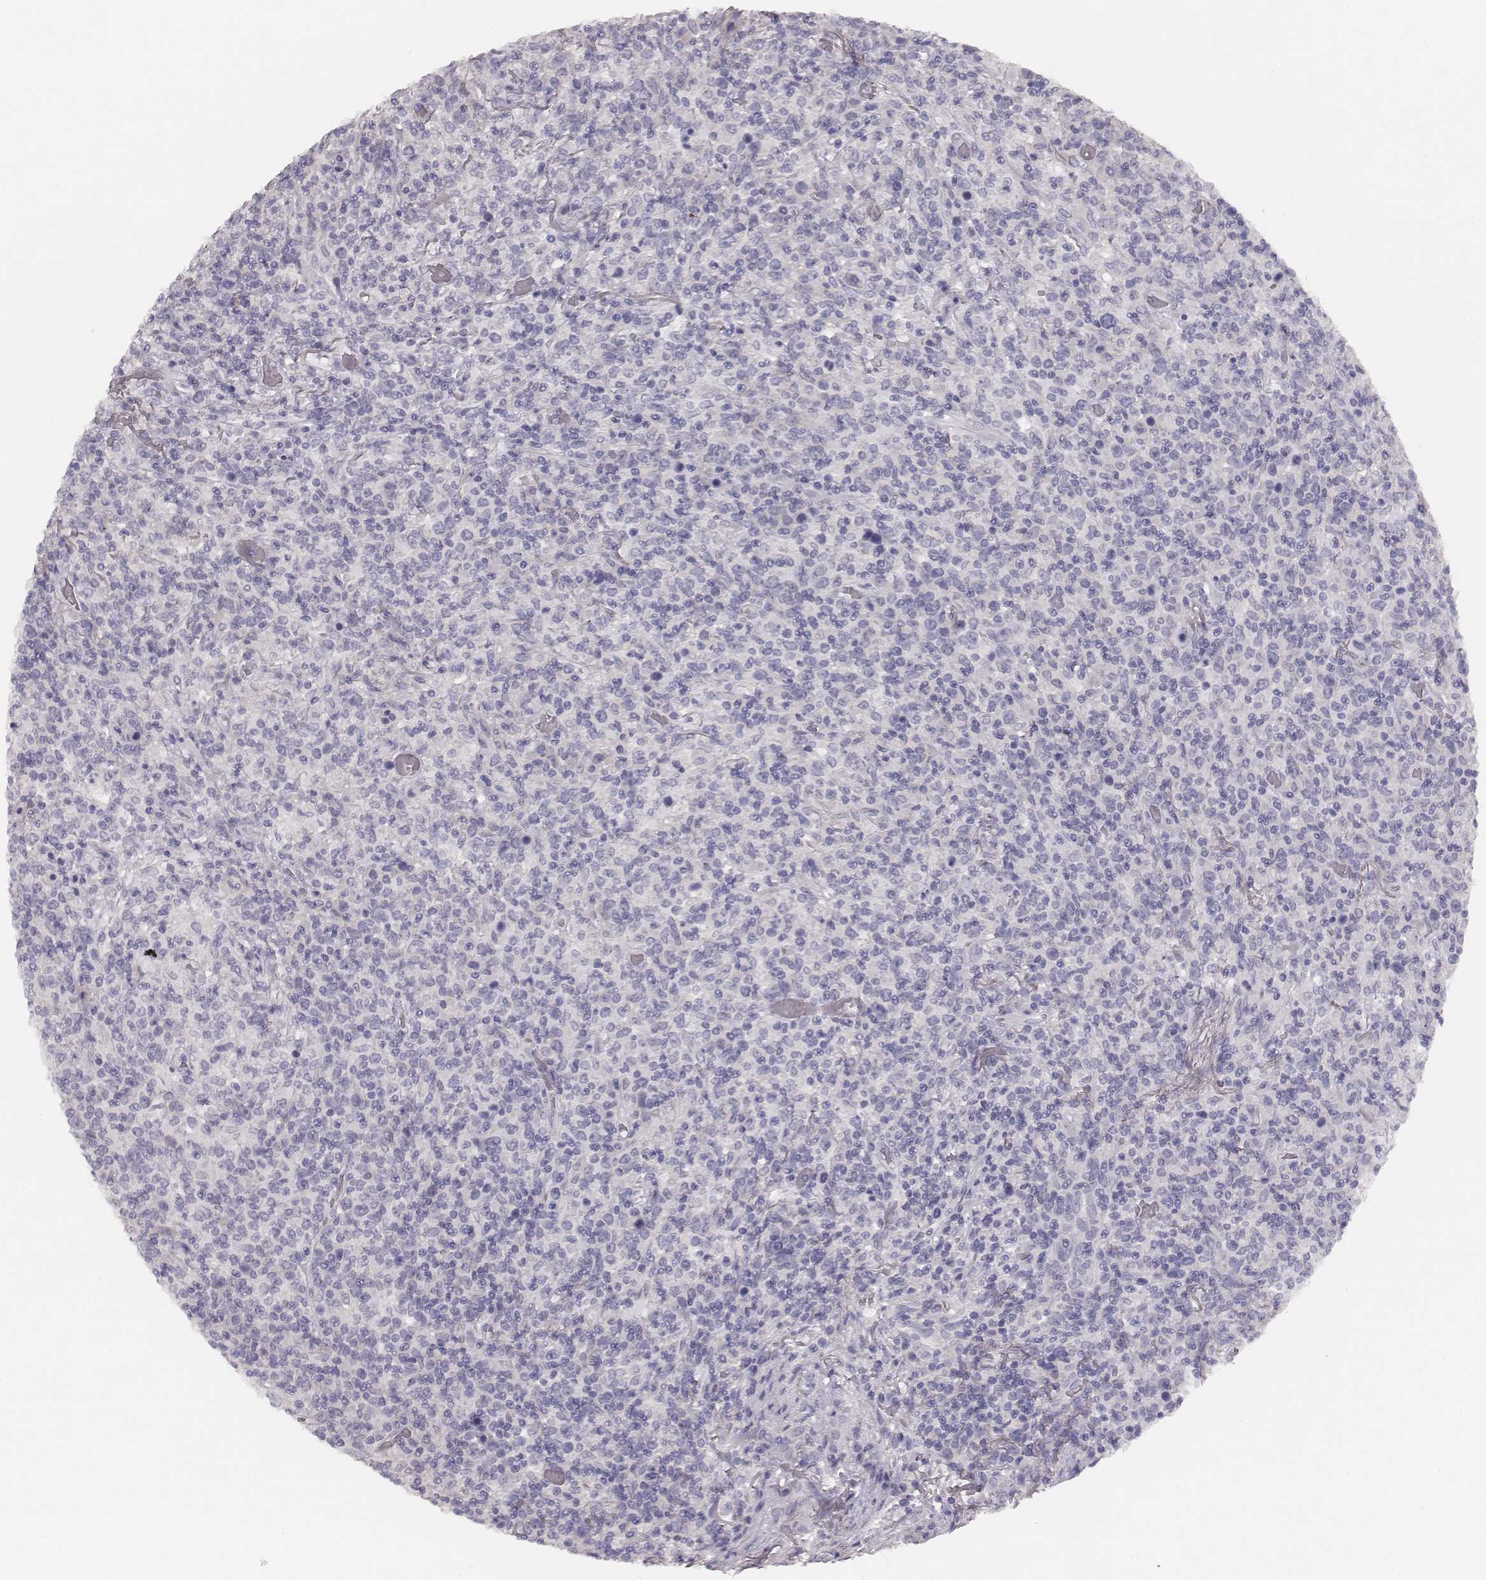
{"staining": {"intensity": "negative", "quantity": "none", "location": "none"}, "tissue": "lymphoma", "cell_type": "Tumor cells", "image_type": "cancer", "snomed": [{"axis": "morphology", "description": "Malignant lymphoma, non-Hodgkin's type, High grade"}, {"axis": "topography", "description": "Lung"}], "caption": "Tumor cells show no significant protein staining in lymphoma.", "gene": "MYH6", "patient": {"sex": "male", "age": 79}}